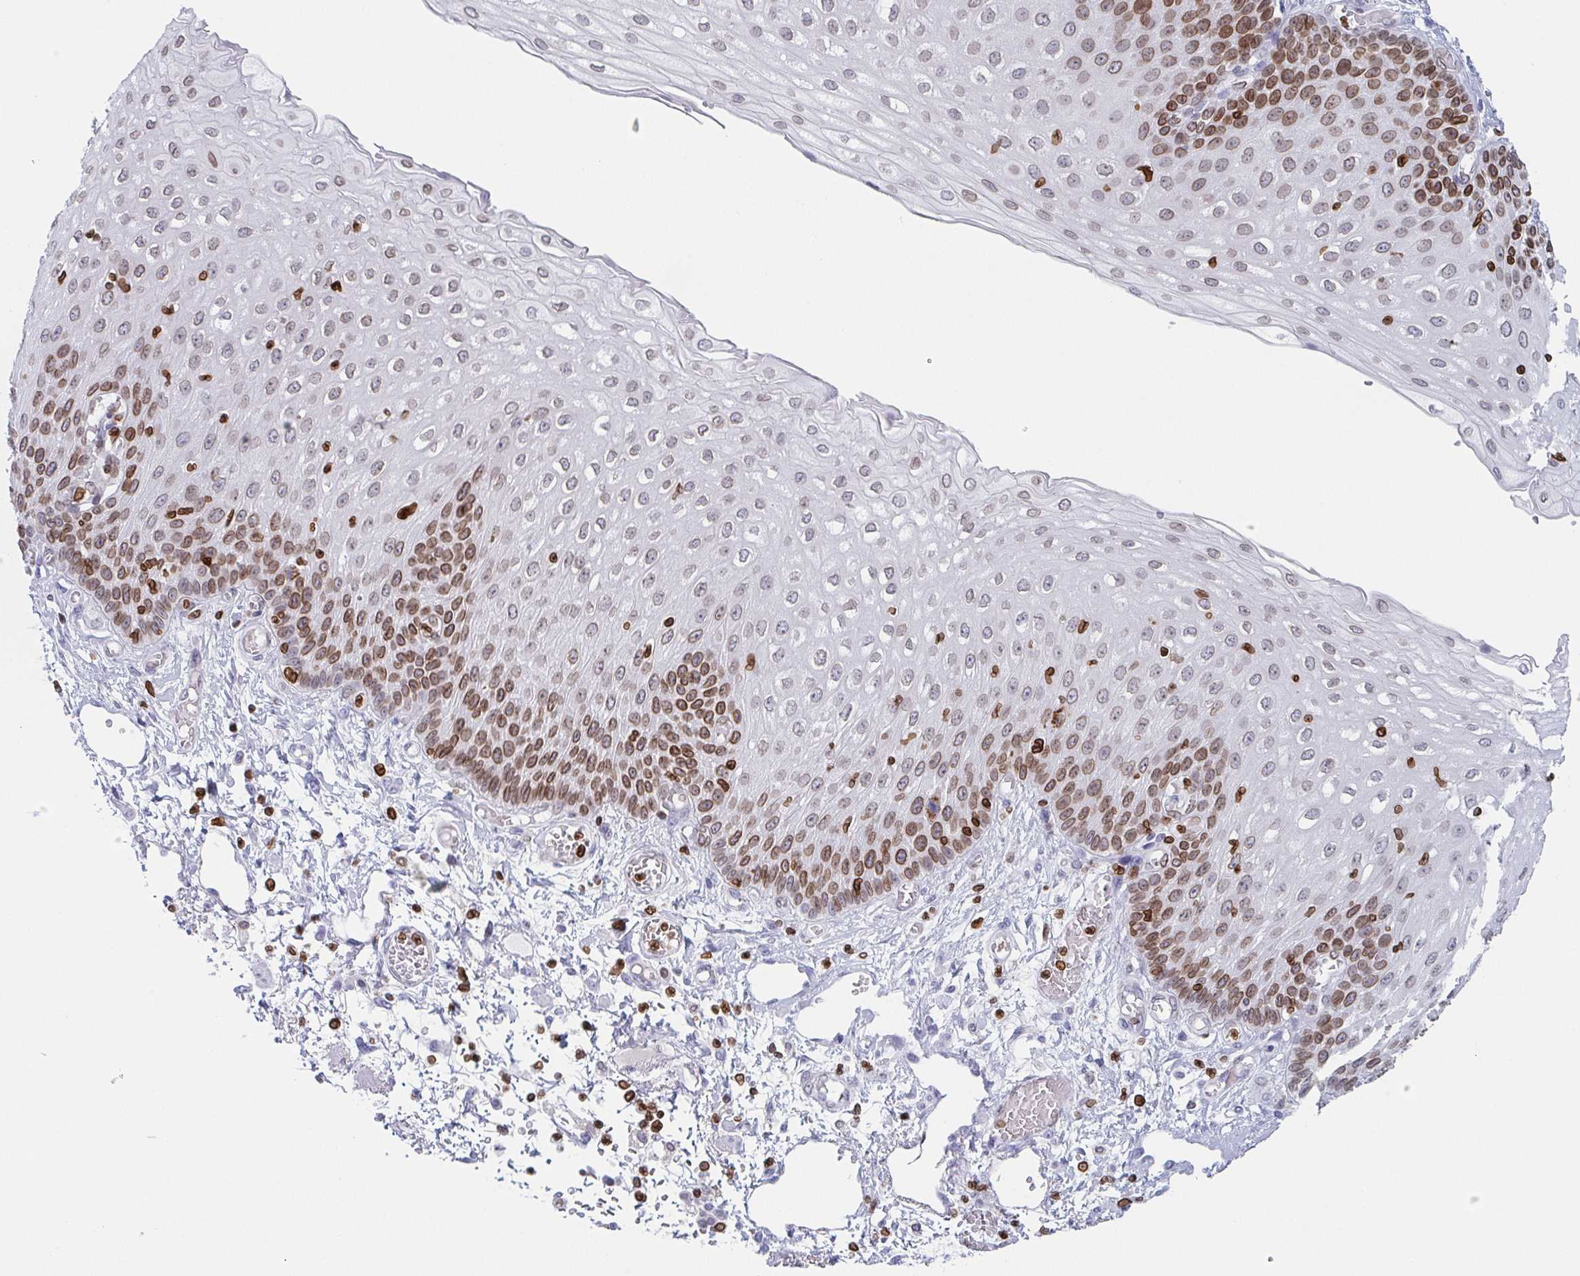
{"staining": {"intensity": "moderate", "quantity": "25%-75%", "location": "cytoplasmic/membranous,nuclear"}, "tissue": "esophagus", "cell_type": "Squamous epithelial cells", "image_type": "normal", "snomed": [{"axis": "morphology", "description": "Normal tissue, NOS"}, {"axis": "morphology", "description": "Adenocarcinoma, NOS"}, {"axis": "topography", "description": "Esophagus"}], "caption": "Human esophagus stained for a protein (brown) reveals moderate cytoplasmic/membranous,nuclear positive positivity in about 25%-75% of squamous epithelial cells.", "gene": "BTBD7", "patient": {"sex": "male", "age": 81}}